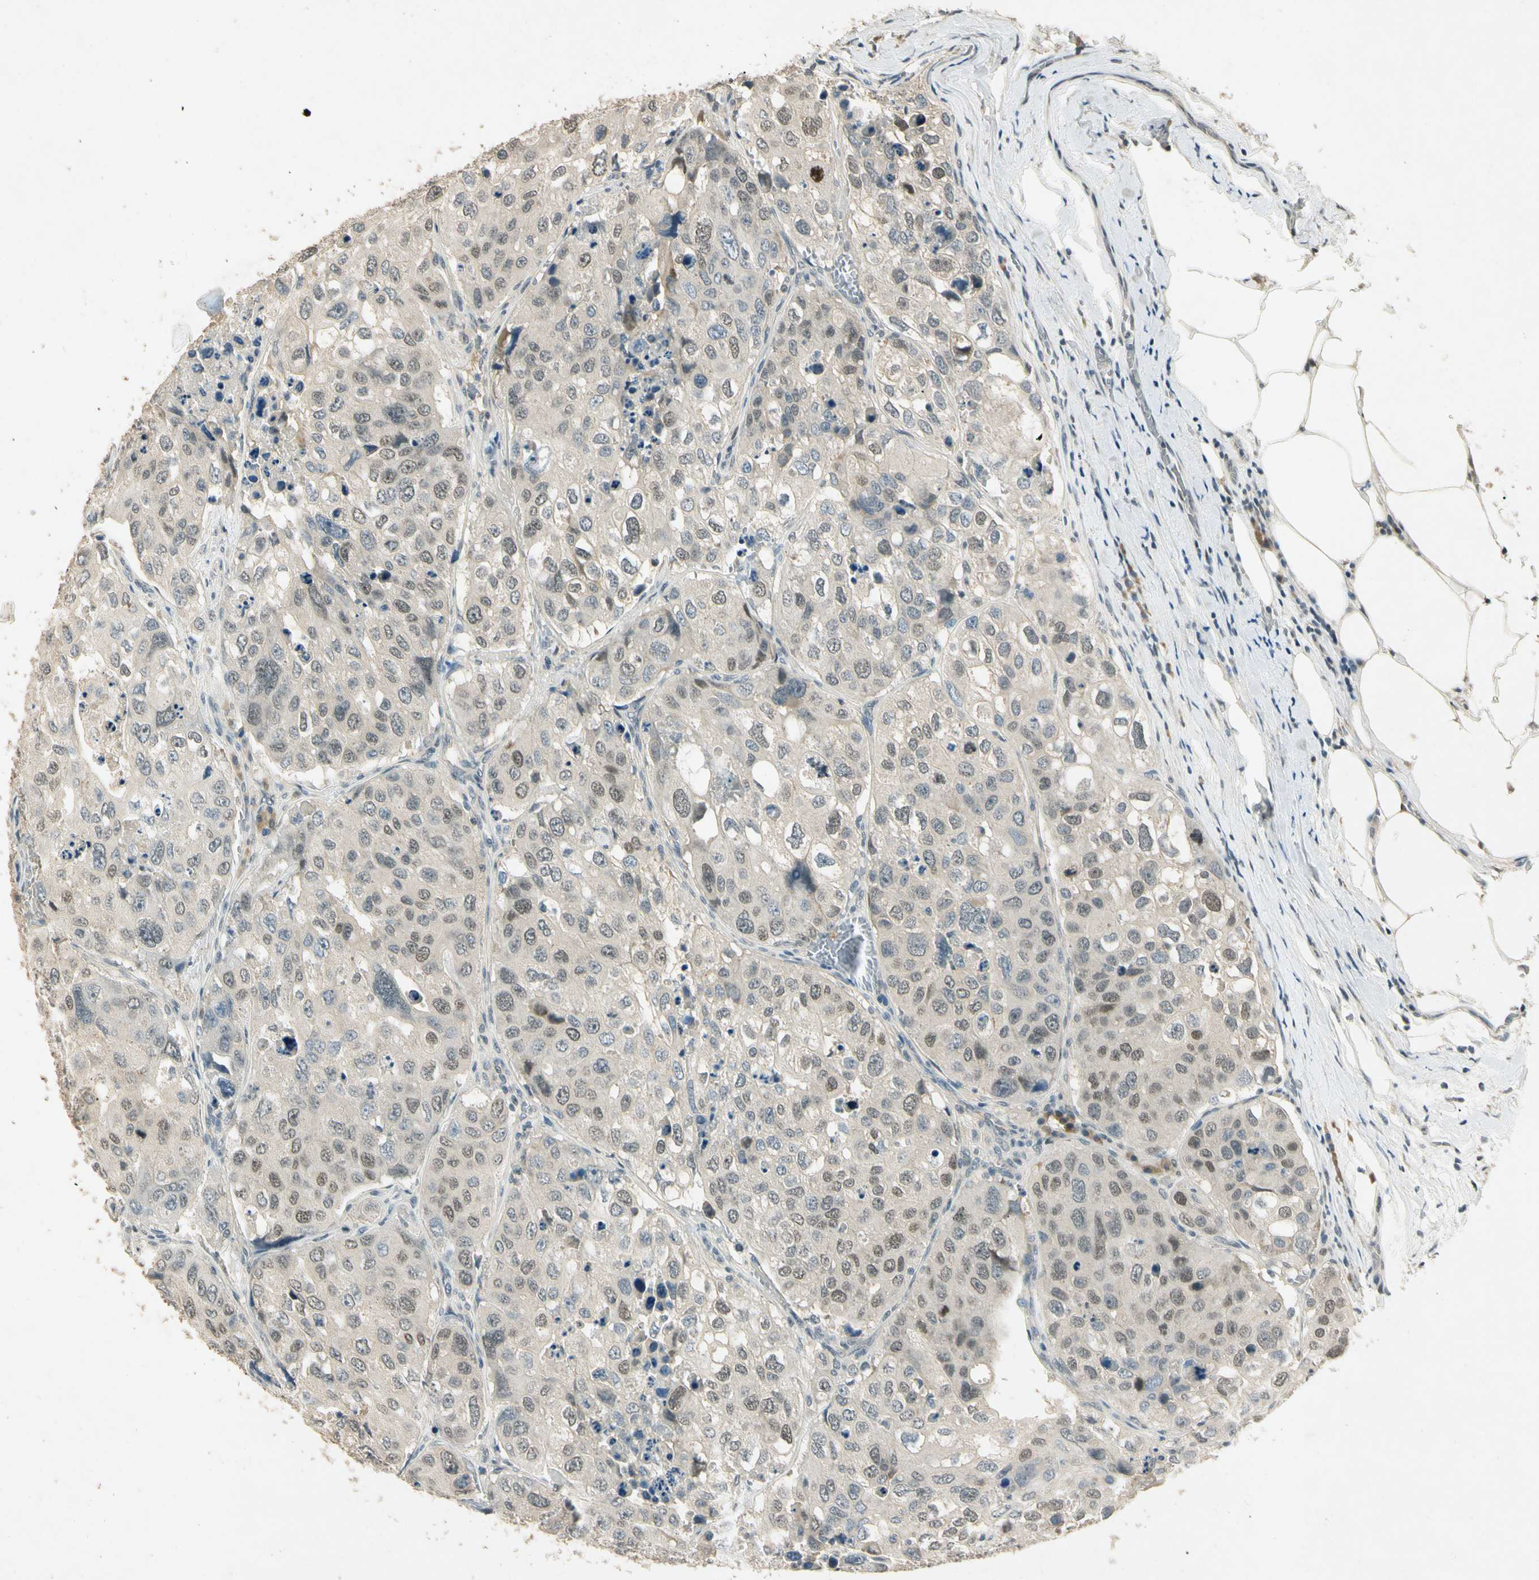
{"staining": {"intensity": "weak", "quantity": "25%-75%", "location": "nuclear"}, "tissue": "urothelial cancer", "cell_type": "Tumor cells", "image_type": "cancer", "snomed": [{"axis": "morphology", "description": "Urothelial carcinoma, High grade"}, {"axis": "topography", "description": "Lymph node"}, {"axis": "topography", "description": "Urinary bladder"}], "caption": "Tumor cells demonstrate low levels of weak nuclear expression in about 25%-75% of cells in high-grade urothelial carcinoma.", "gene": "ZBTB4", "patient": {"sex": "male", "age": 51}}